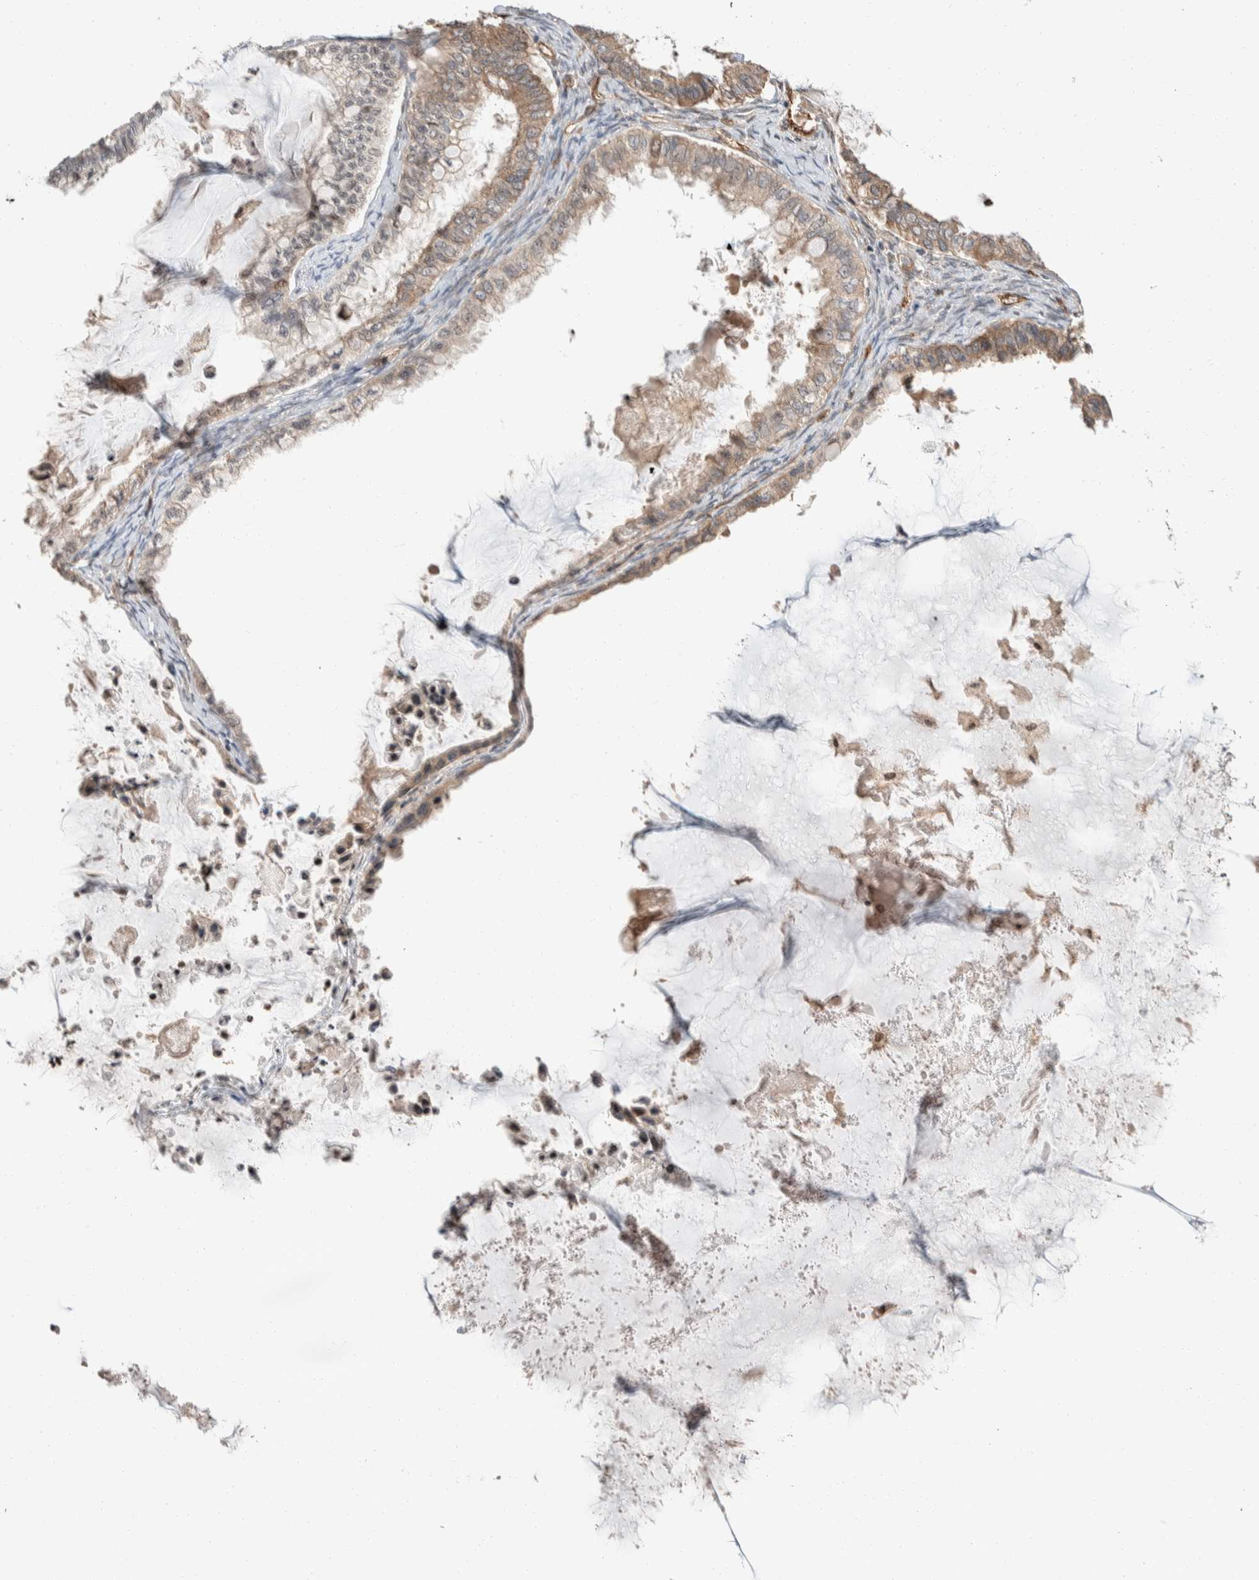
{"staining": {"intensity": "weak", "quantity": ">75%", "location": "cytoplasmic/membranous"}, "tissue": "ovarian cancer", "cell_type": "Tumor cells", "image_type": "cancer", "snomed": [{"axis": "morphology", "description": "Cystadenocarcinoma, mucinous, NOS"}, {"axis": "topography", "description": "Ovary"}], "caption": "This is an image of IHC staining of mucinous cystadenocarcinoma (ovarian), which shows weak expression in the cytoplasmic/membranous of tumor cells.", "gene": "ERC1", "patient": {"sex": "female", "age": 80}}